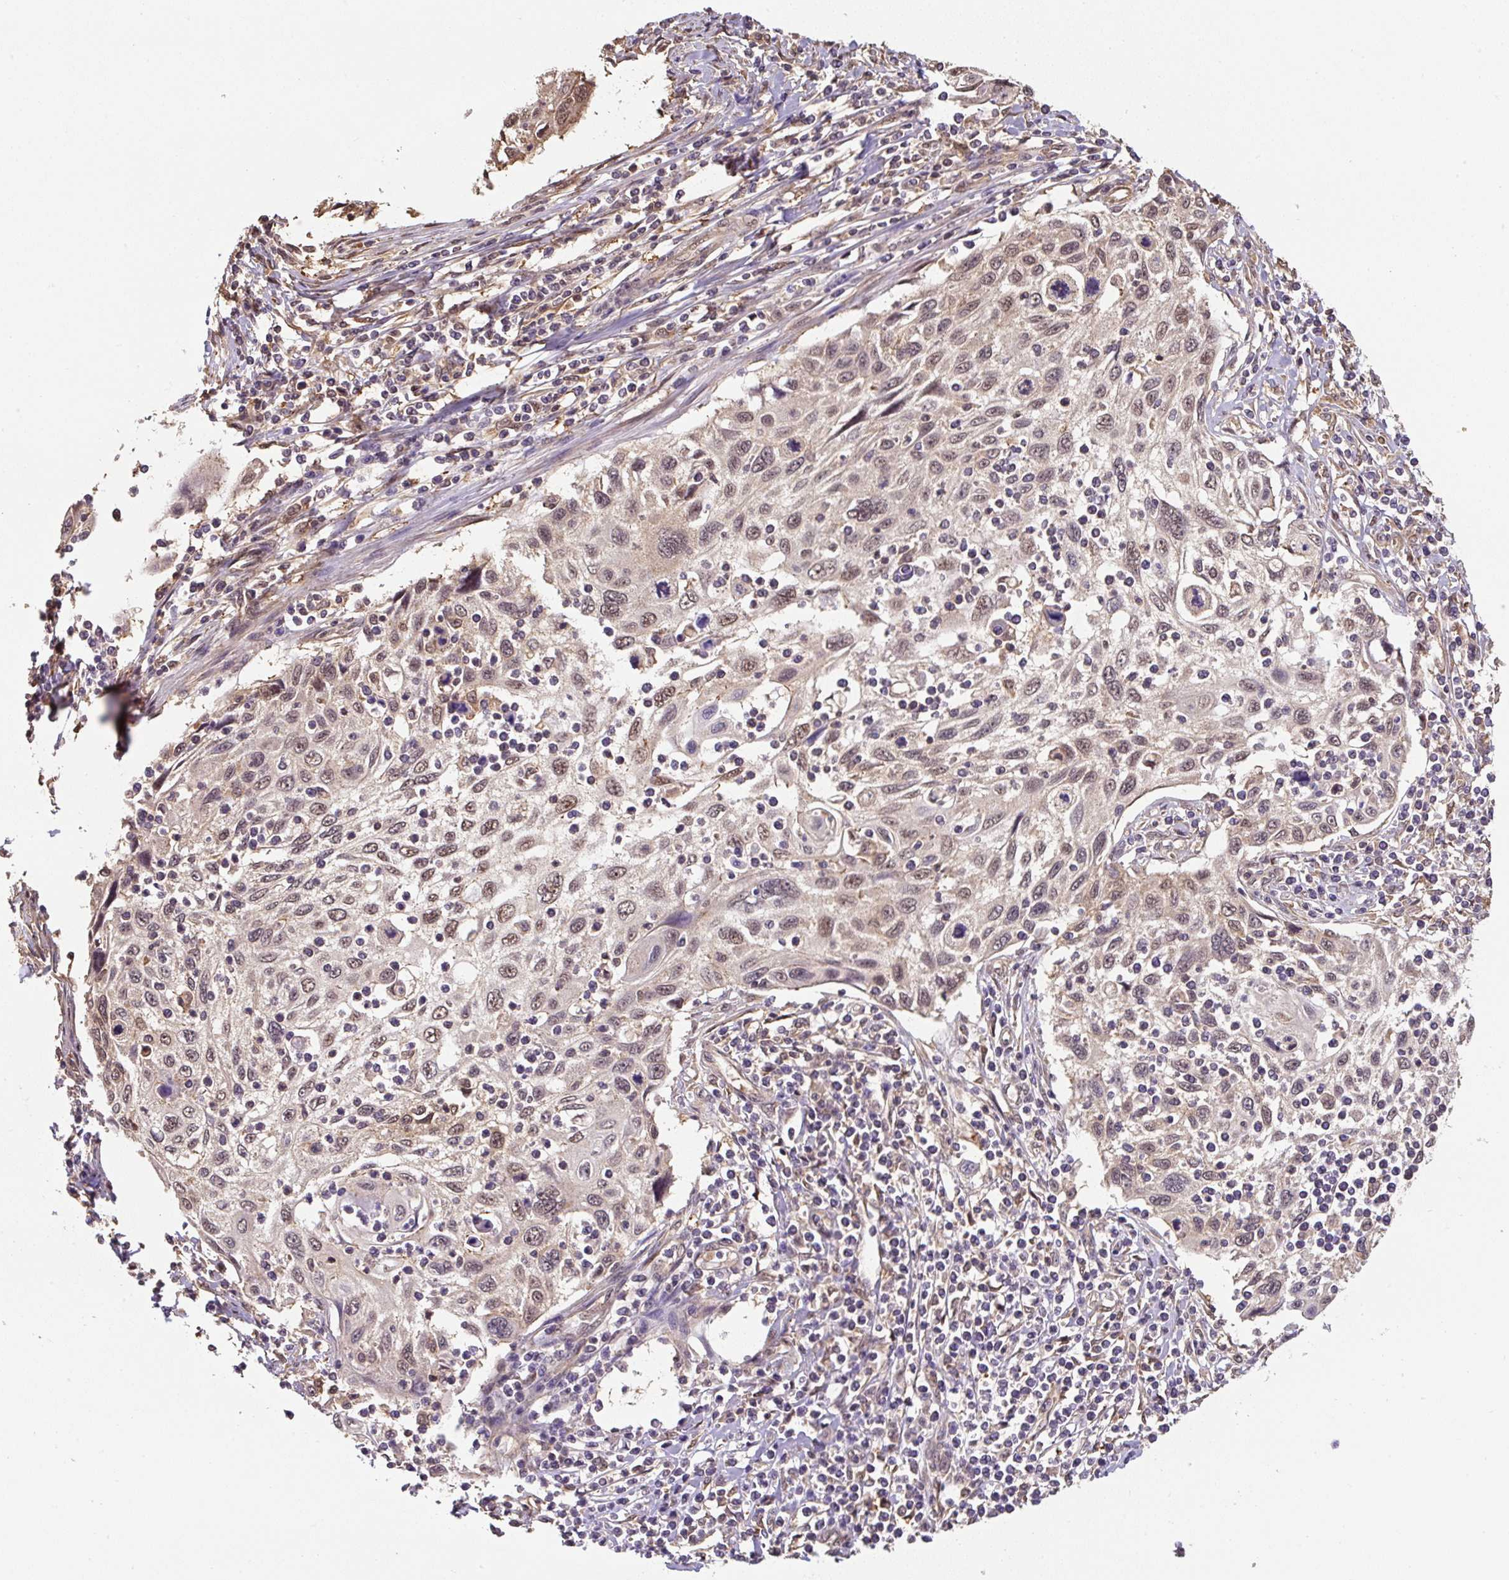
{"staining": {"intensity": "moderate", "quantity": ">75%", "location": "nuclear"}, "tissue": "cervical cancer", "cell_type": "Tumor cells", "image_type": "cancer", "snomed": [{"axis": "morphology", "description": "Squamous cell carcinoma, NOS"}, {"axis": "topography", "description": "Cervix"}], "caption": "Cervical cancer (squamous cell carcinoma) stained for a protein exhibits moderate nuclear positivity in tumor cells. The staining is performed using DAB brown chromogen to label protein expression. The nuclei are counter-stained blue using hematoxylin.", "gene": "ST13", "patient": {"sex": "female", "age": 70}}